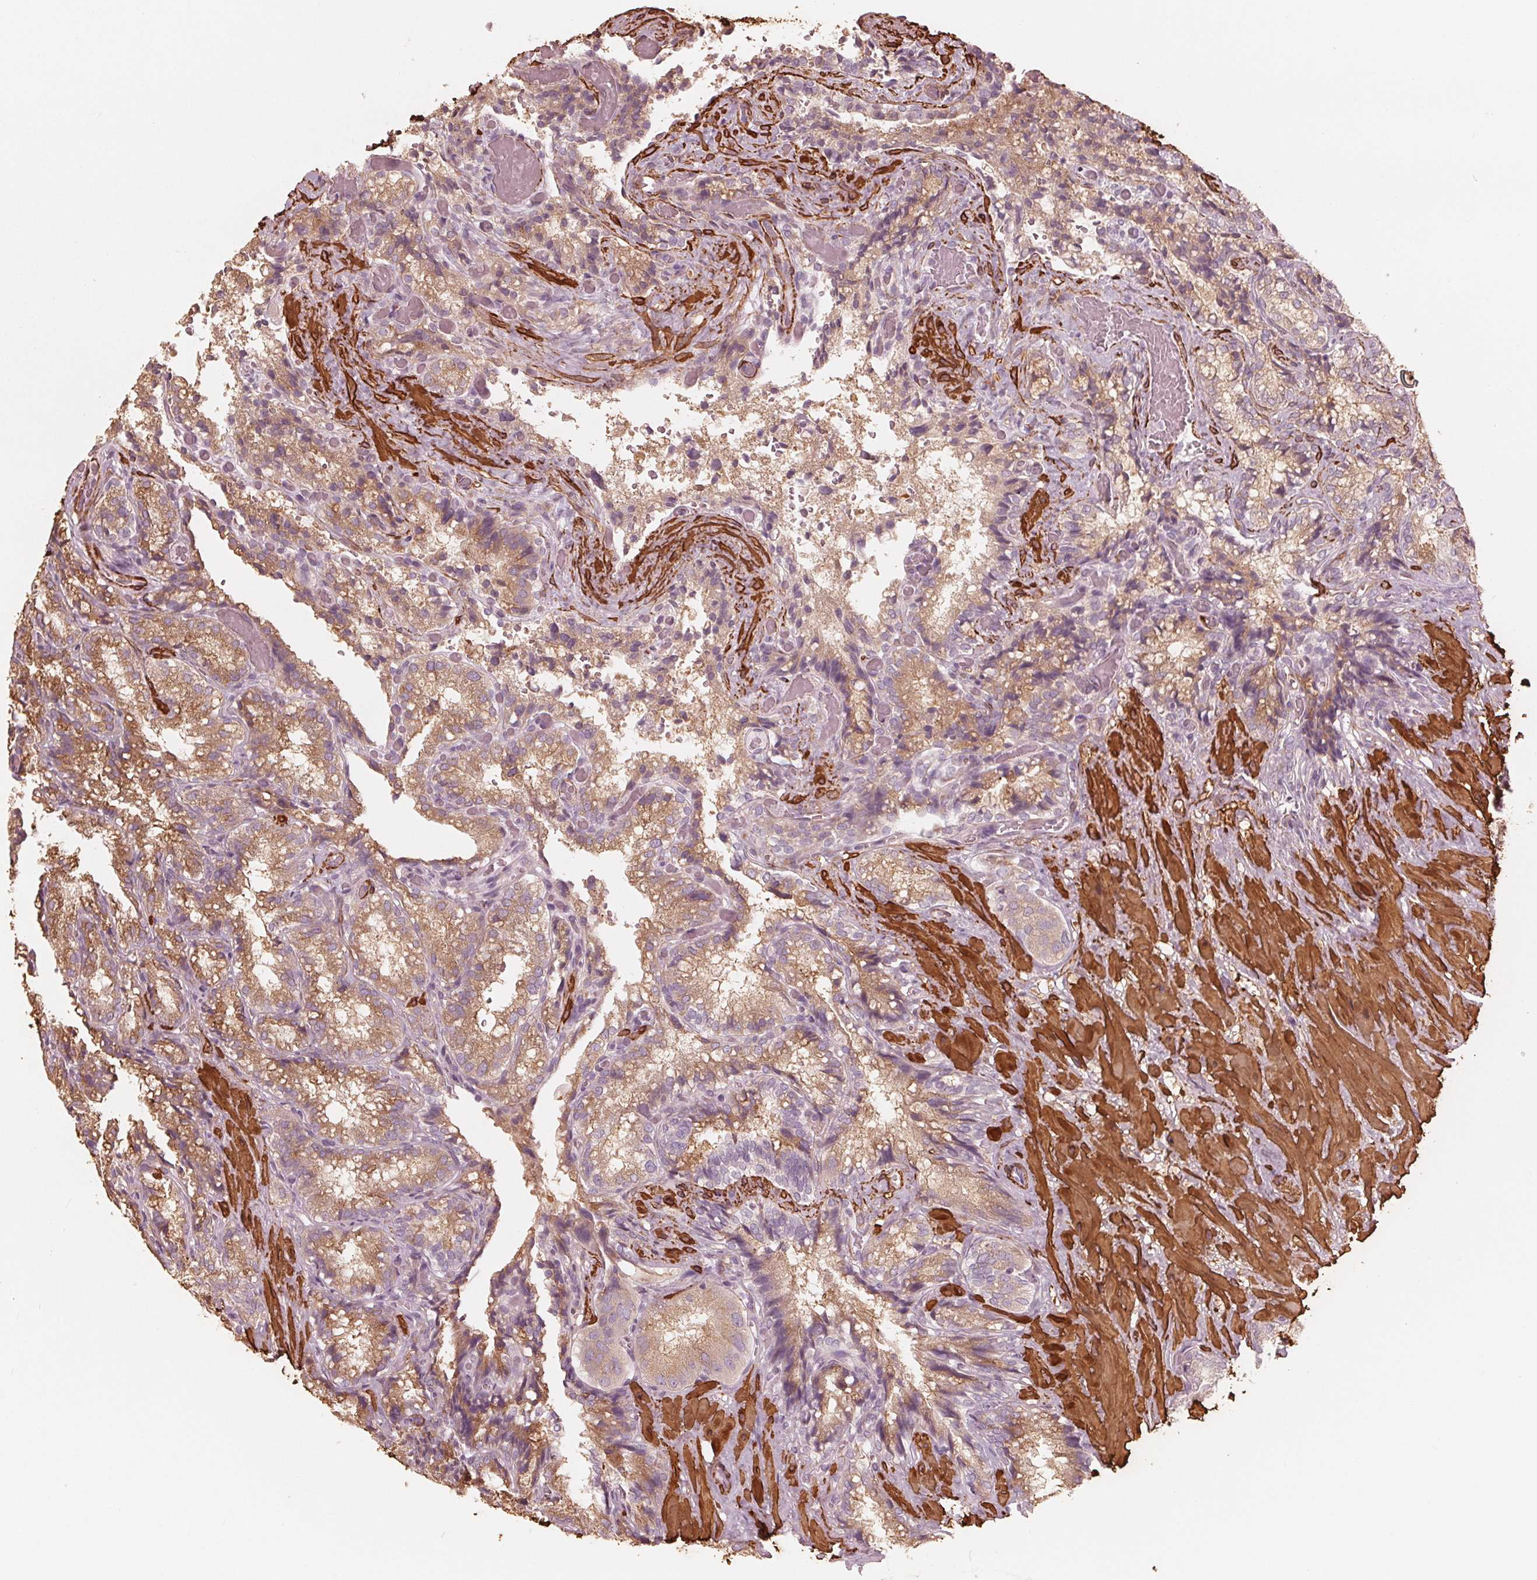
{"staining": {"intensity": "weak", "quantity": ">75%", "location": "cytoplasmic/membranous"}, "tissue": "seminal vesicle", "cell_type": "Glandular cells", "image_type": "normal", "snomed": [{"axis": "morphology", "description": "Normal tissue, NOS"}, {"axis": "topography", "description": "Seminal veicle"}], "caption": "Human seminal vesicle stained with a brown dye reveals weak cytoplasmic/membranous positive staining in about >75% of glandular cells.", "gene": "MIER3", "patient": {"sex": "male", "age": 57}}